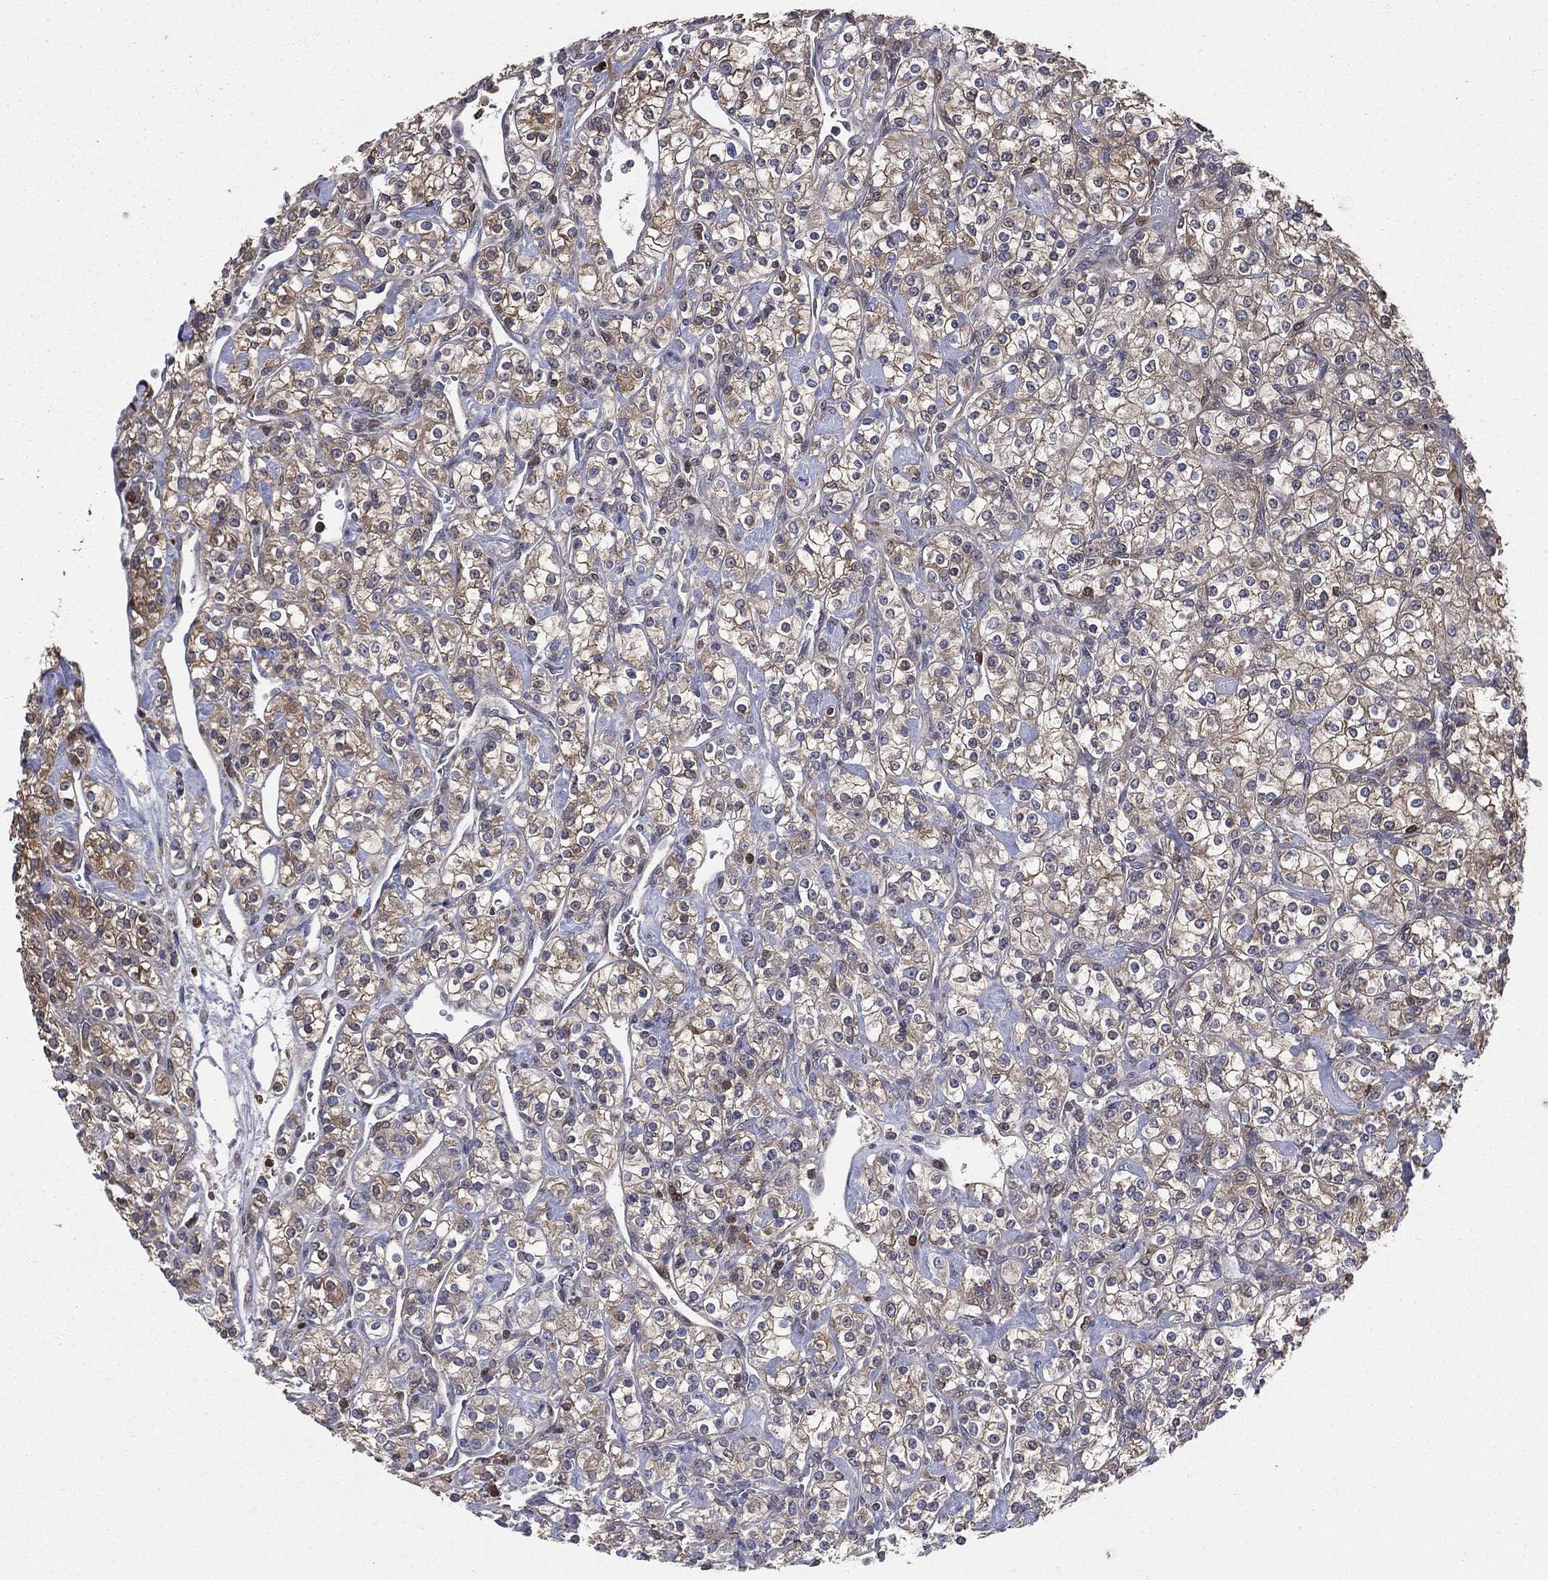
{"staining": {"intensity": "weak", "quantity": "25%-75%", "location": "cytoplasmic/membranous"}, "tissue": "renal cancer", "cell_type": "Tumor cells", "image_type": "cancer", "snomed": [{"axis": "morphology", "description": "Adenocarcinoma, NOS"}, {"axis": "topography", "description": "Kidney"}], "caption": "A high-resolution image shows IHC staining of adenocarcinoma (renal), which shows weak cytoplasmic/membranous positivity in about 25%-75% of tumor cells. (brown staining indicates protein expression, while blue staining denotes nuclei).", "gene": "TBC1D2", "patient": {"sex": "male", "age": 77}}